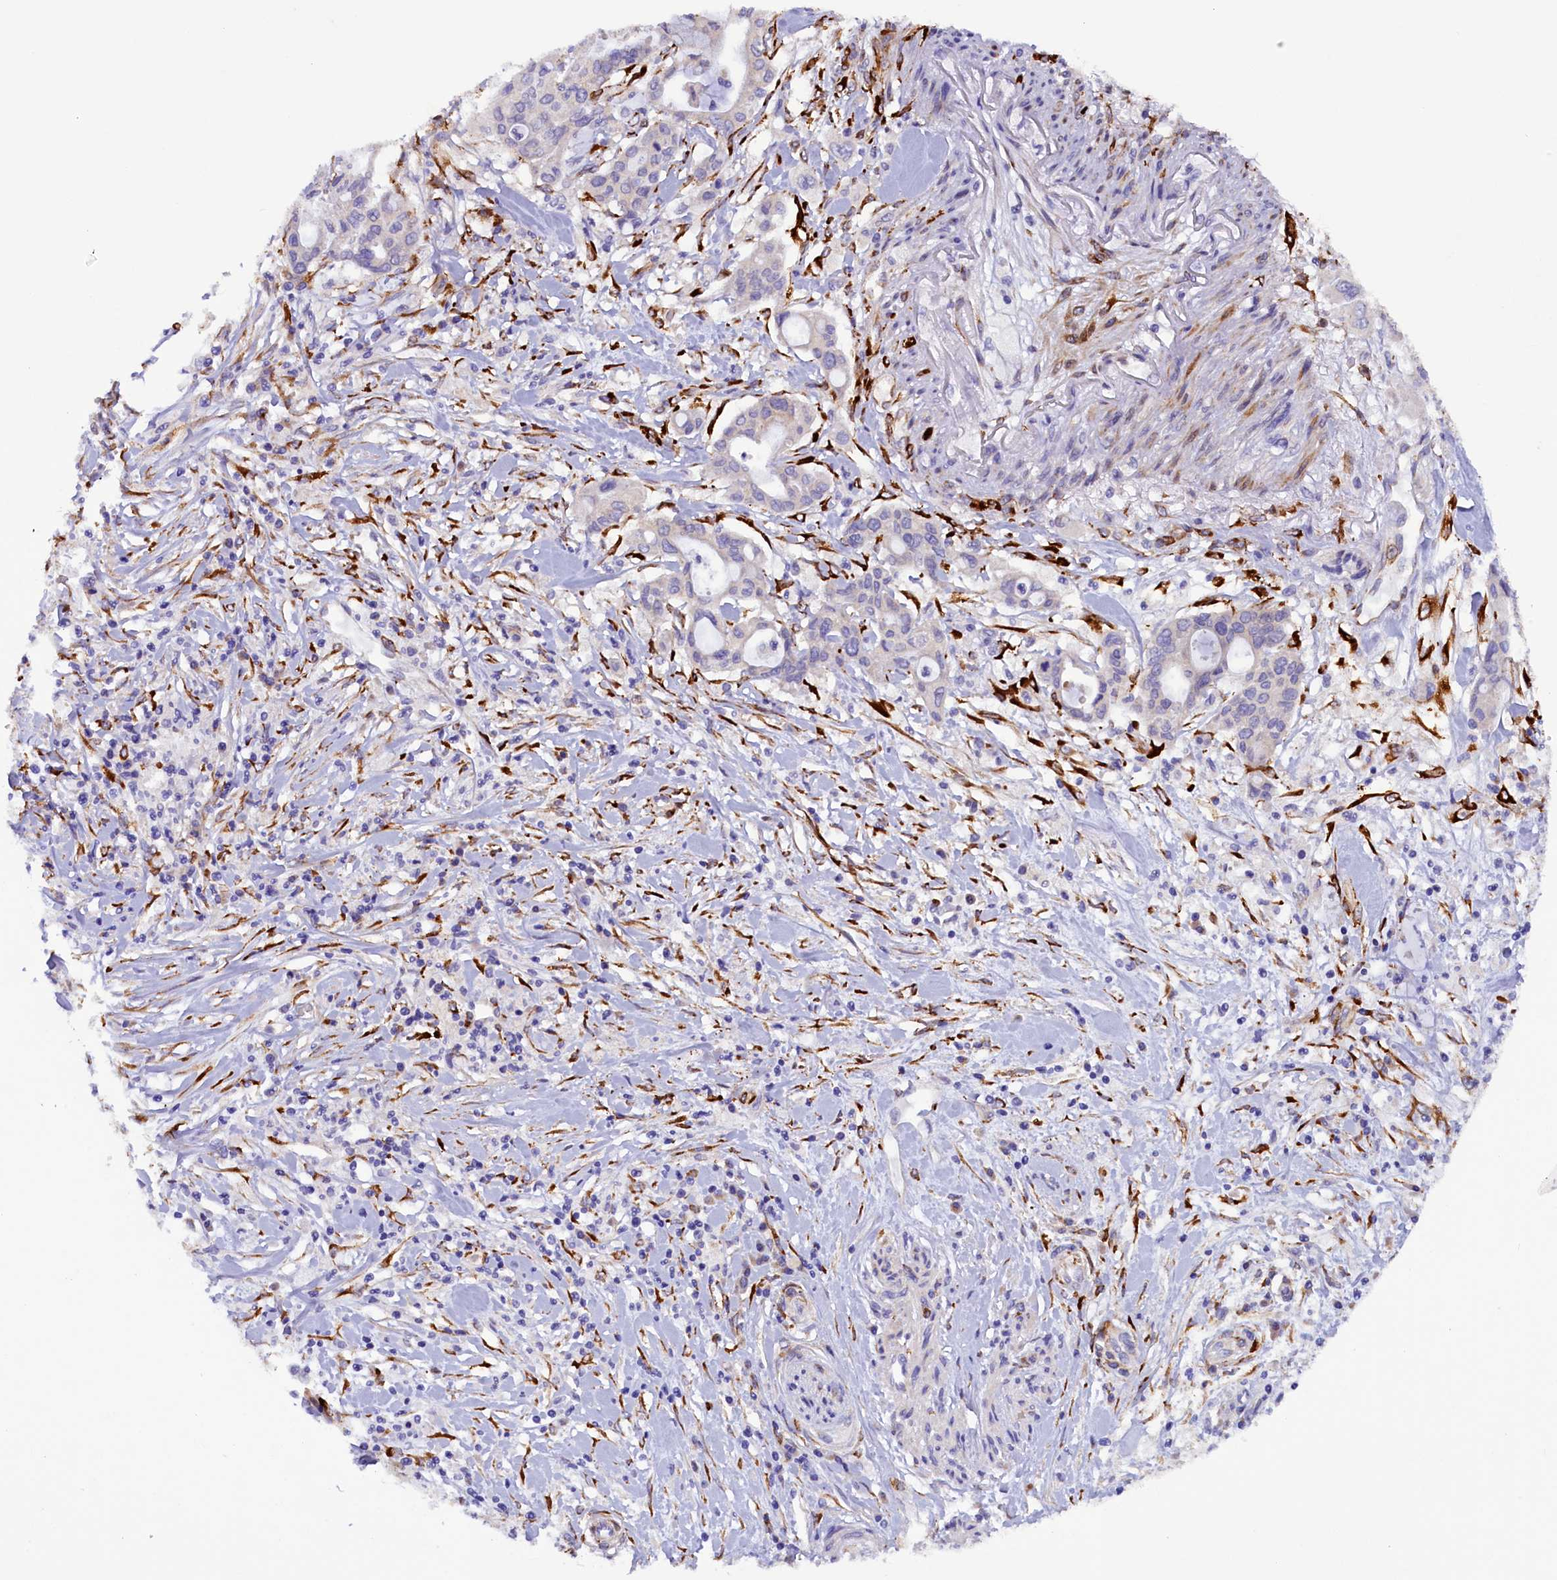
{"staining": {"intensity": "negative", "quantity": "none", "location": "none"}, "tissue": "pancreatic cancer", "cell_type": "Tumor cells", "image_type": "cancer", "snomed": [{"axis": "morphology", "description": "Adenocarcinoma, NOS"}, {"axis": "topography", "description": "Pancreas"}], "caption": "This micrograph is of adenocarcinoma (pancreatic) stained with immunohistochemistry (IHC) to label a protein in brown with the nuclei are counter-stained blue. There is no staining in tumor cells.", "gene": "ARRDC4", "patient": {"sex": "male", "age": 46}}